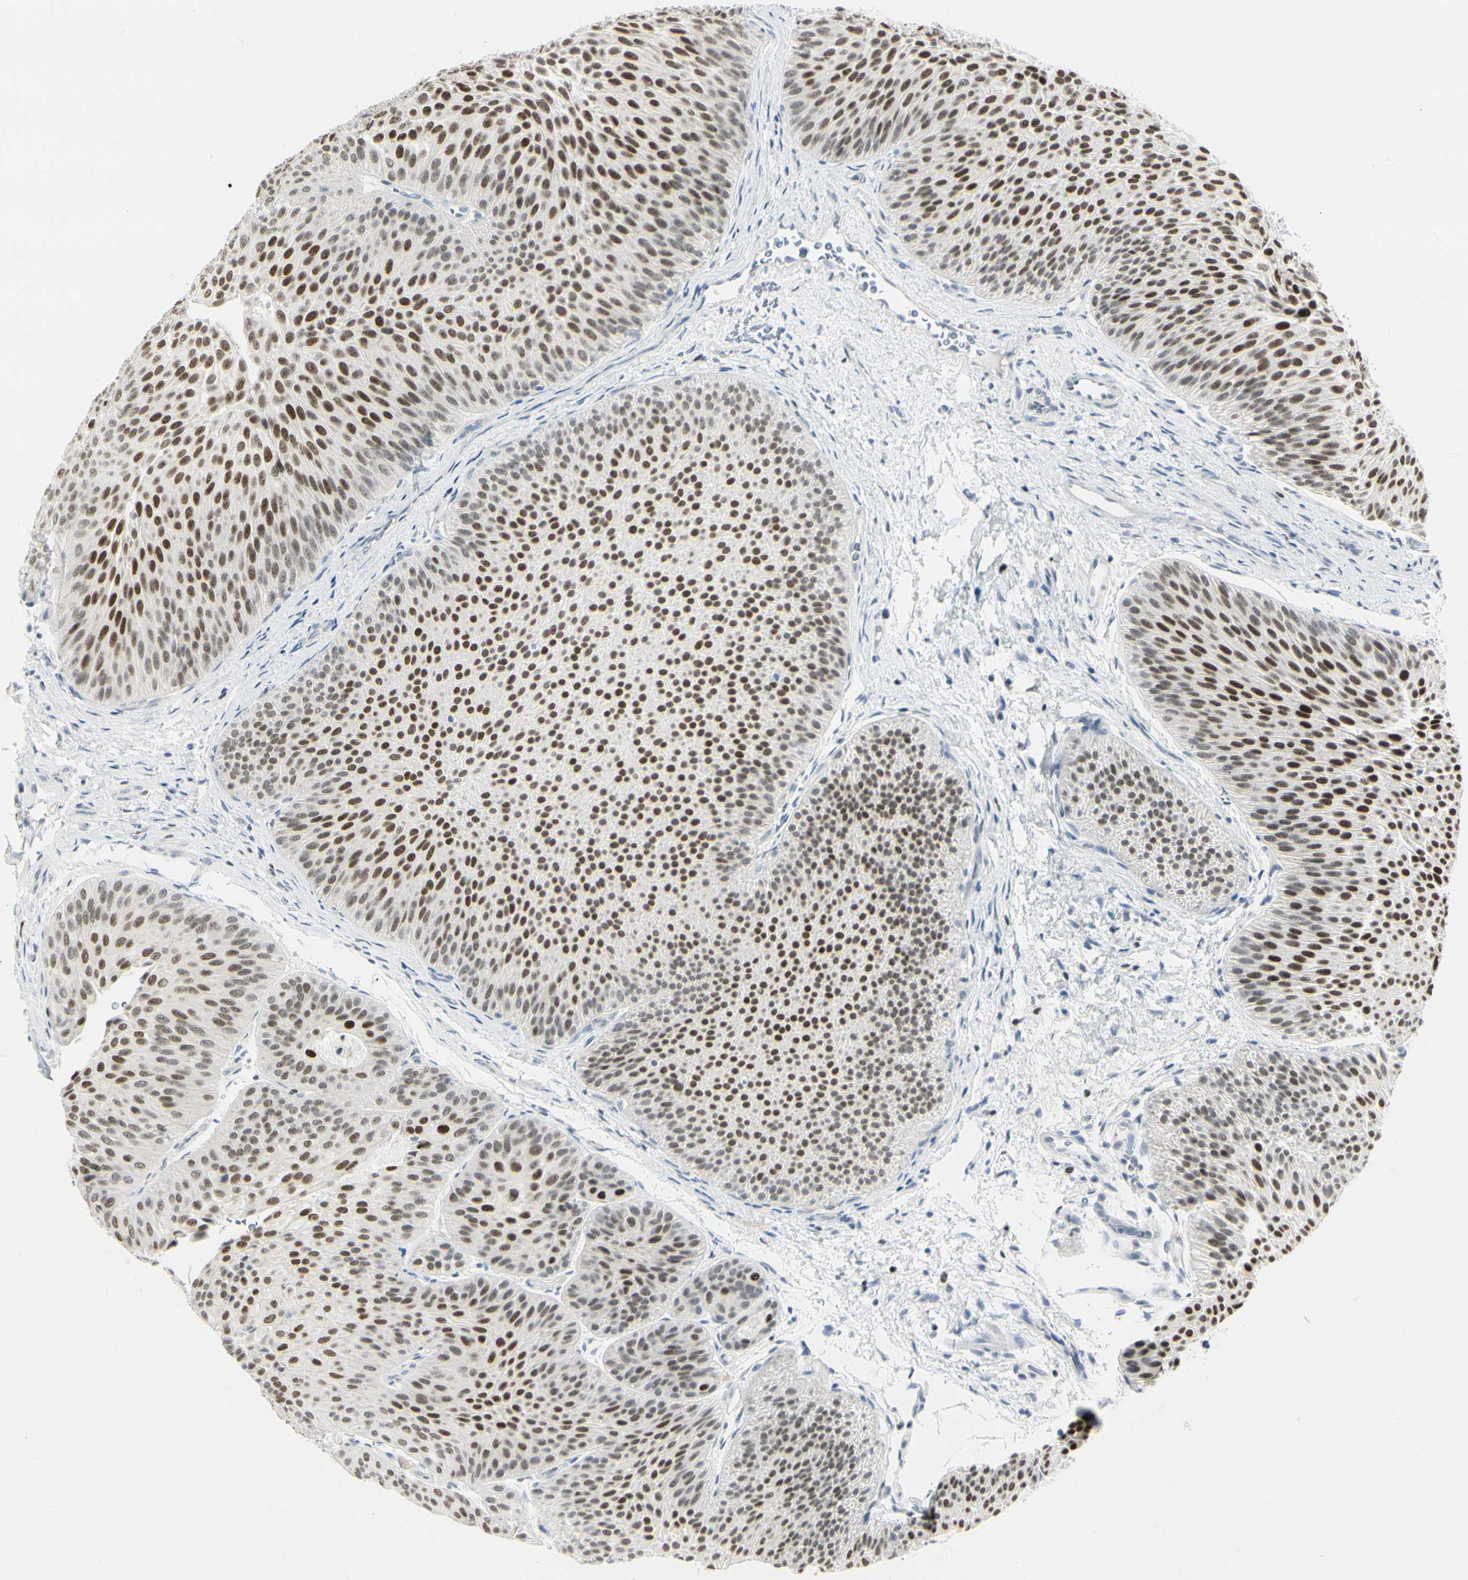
{"staining": {"intensity": "strong", "quantity": ">75%", "location": "nuclear"}, "tissue": "urothelial cancer", "cell_type": "Tumor cells", "image_type": "cancer", "snomed": [{"axis": "morphology", "description": "Urothelial carcinoma, Low grade"}, {"axis": "topography", "description": "Urinary bladder"}], "caption": "This photomicrograph displays urothelial cancer stained with immunohistochemistry (IHC) to label a protein in brown. The nuclear of tumor cells show strong positivity for the protein. Nuclei are counter-stained blue.", "gene": "ZBTB7B", "patient": {"sex": "female", "age": 60}}